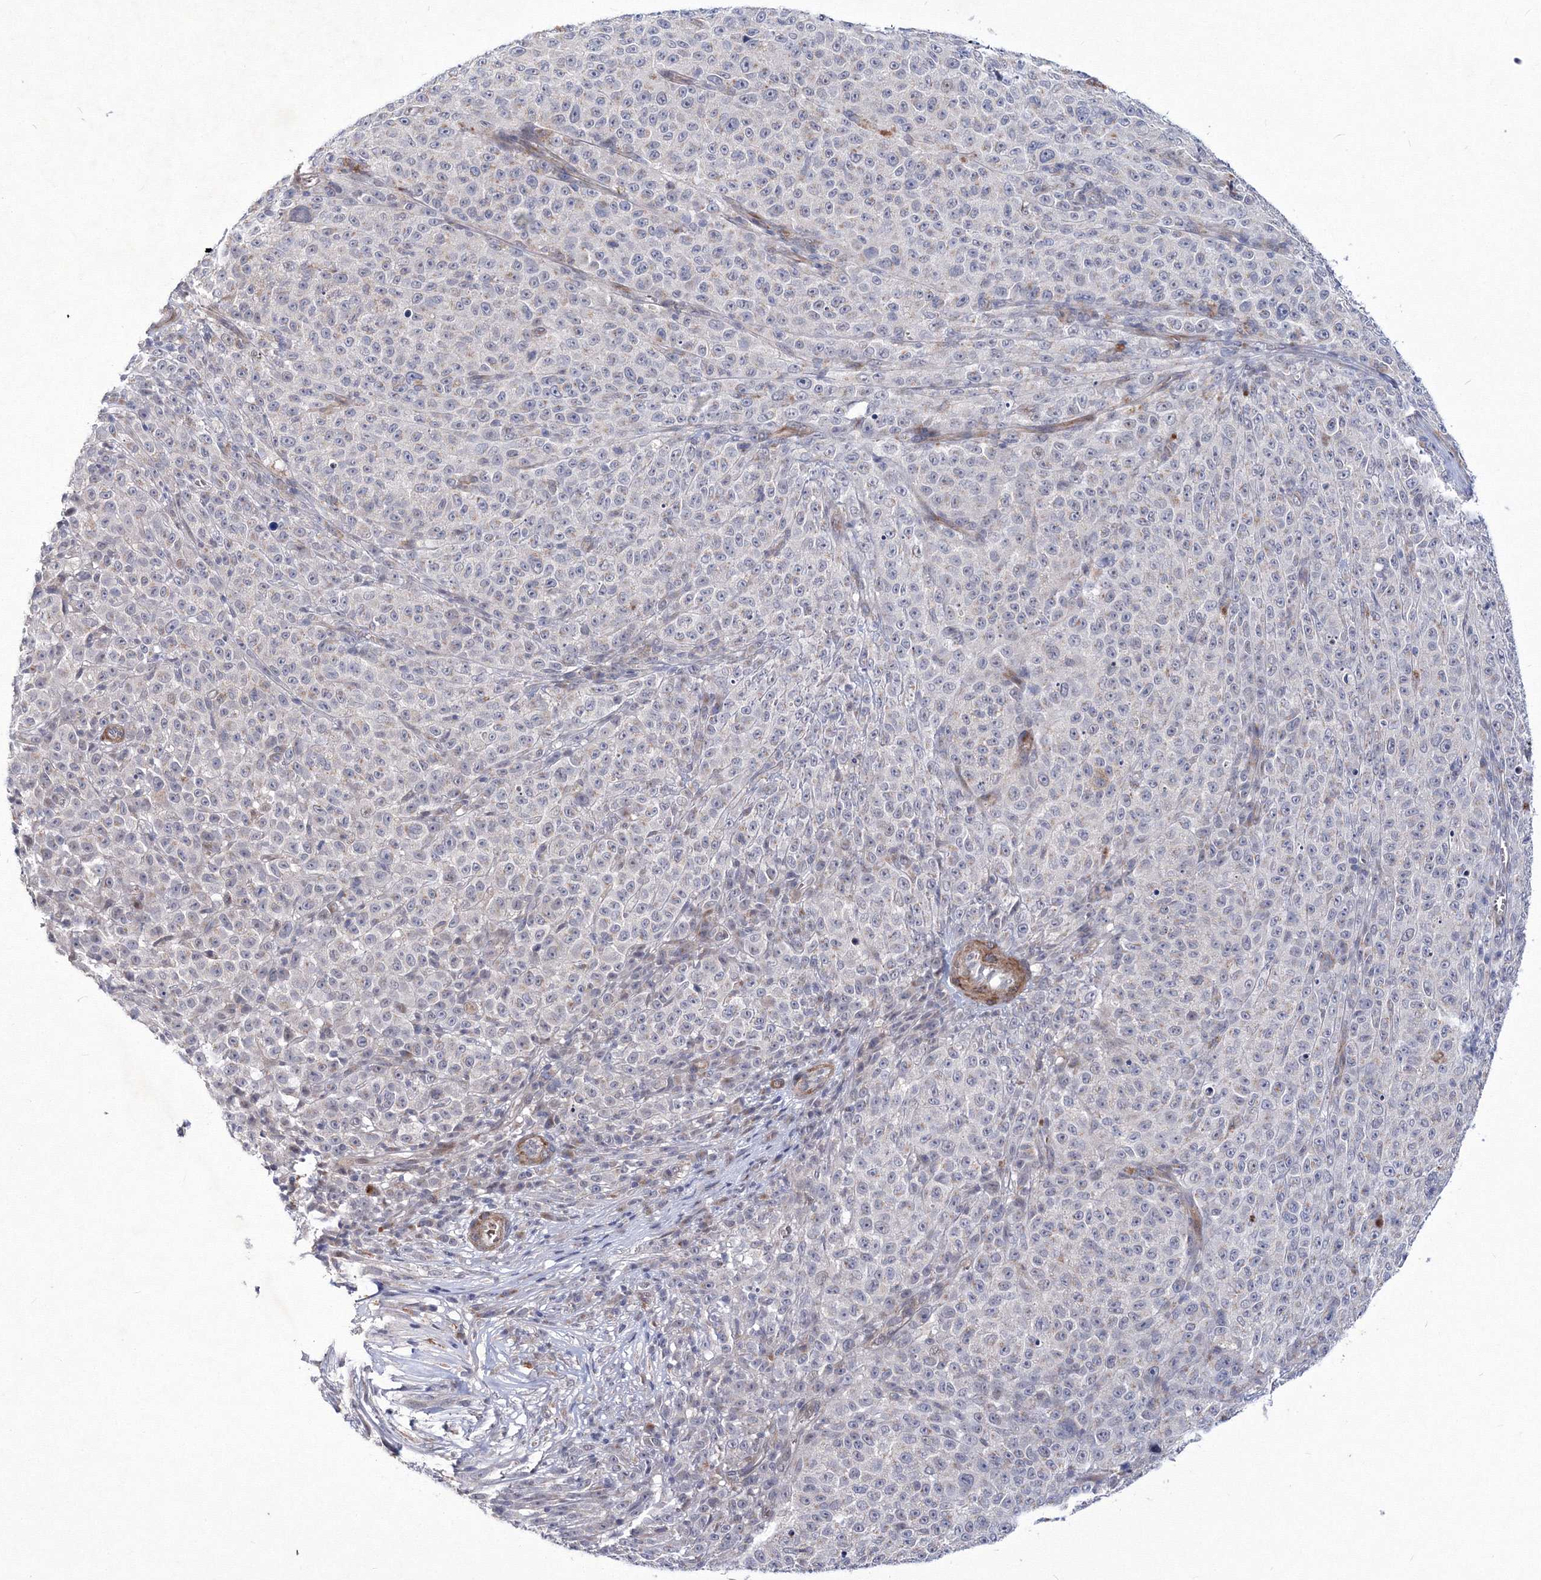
{"staining": {"intensity": "negative", "quantity": "none", "location": "none"}, "tissue": "melanoma", "cell_type": "Tumor cells", "image_type": "cancer", "snomed": [{"axis": "morphology", "description": "Malignant melanoma, NOS"}, {"axis": "topography", "description": "Skin"}], "caption": "Immunohistochemical staining of malignant melanoma demonstrates no significant expression in tumor cells.", "gene": "C11orf52", "patient": {"sex": "female", "age": 82}}